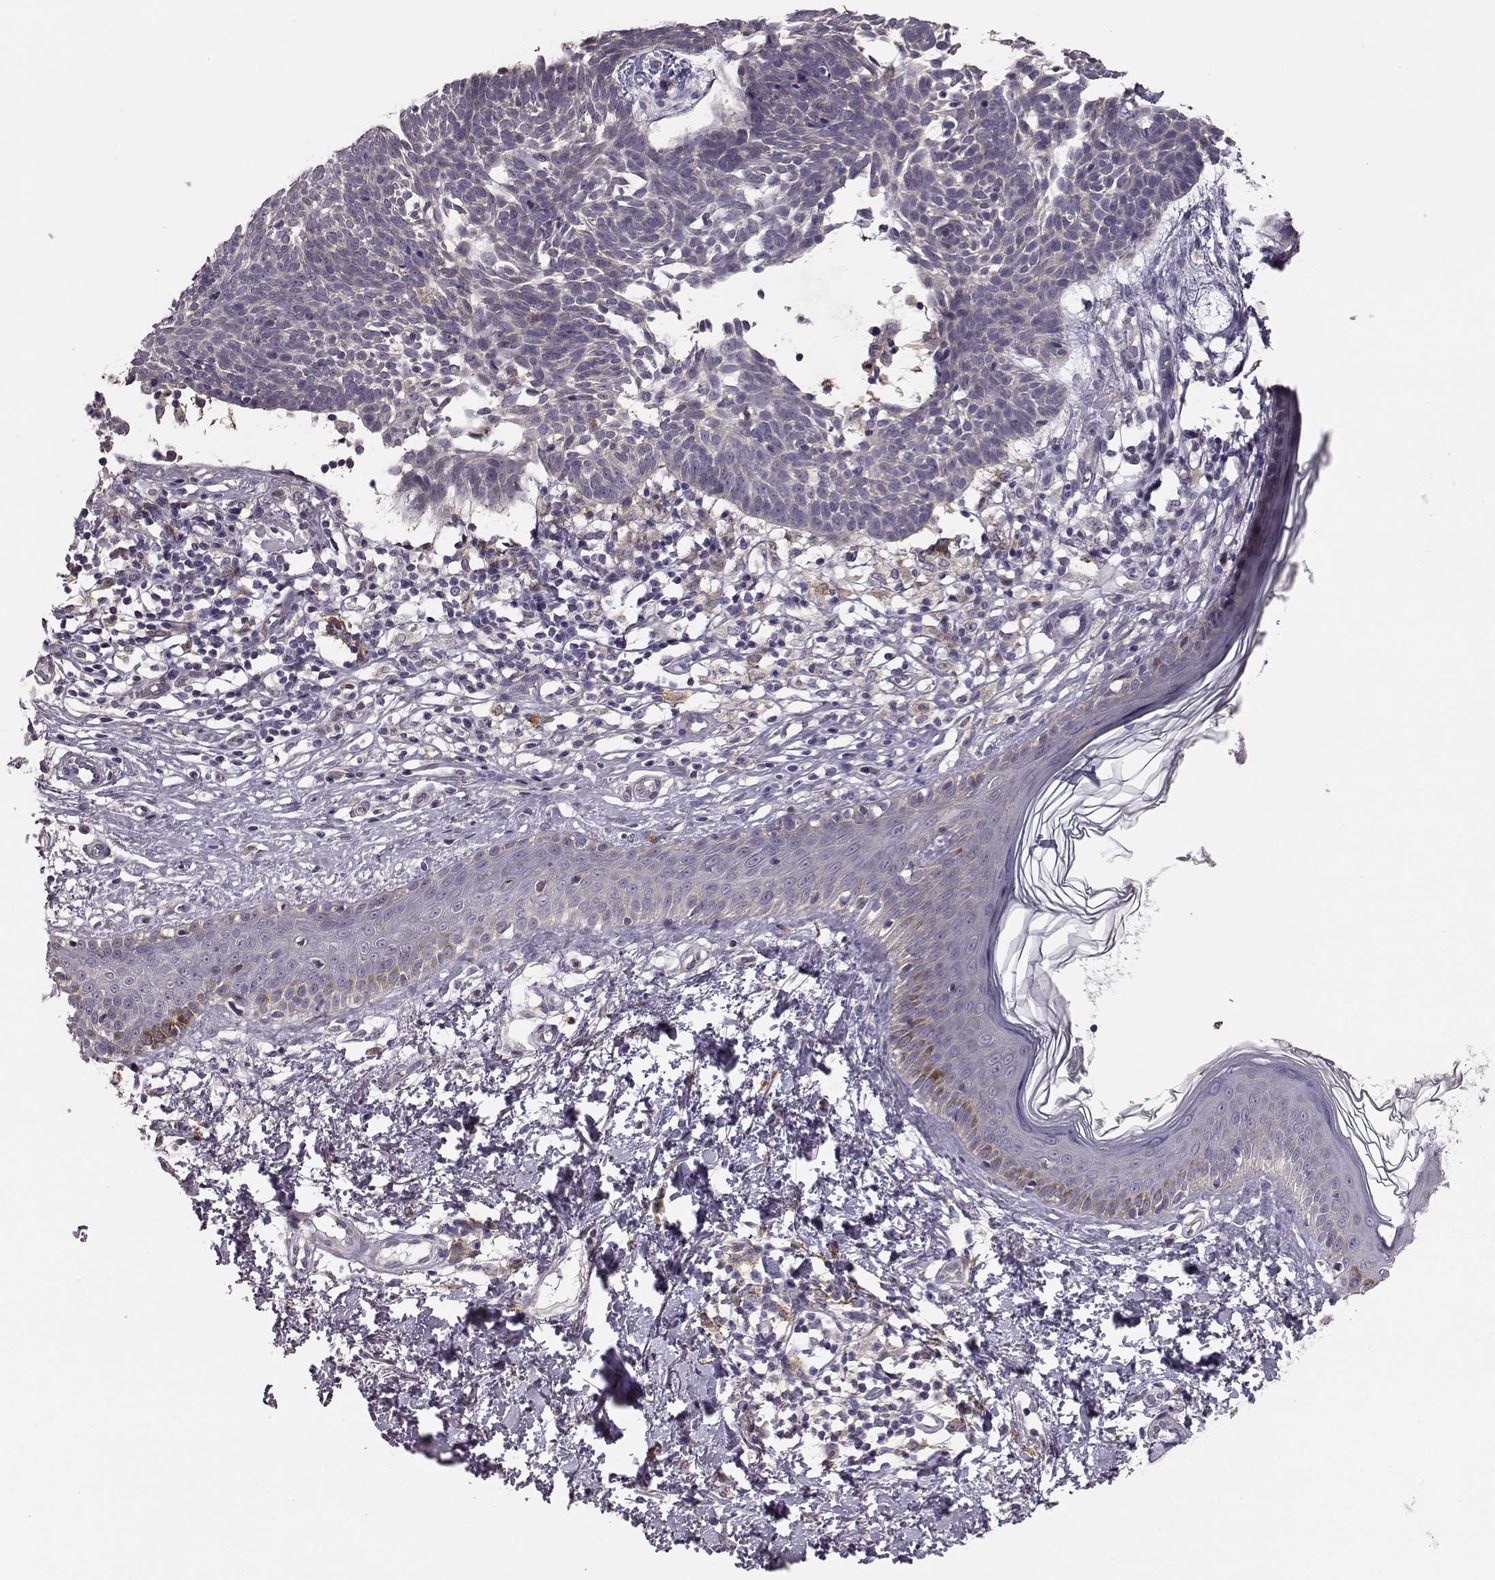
{"staining": {"intensity": "negative", "quantity": "none", "location": "none"}, "tissue": "skin cancer", "cell_type": "Tumor cells", "image_type": "cancer", "snomed": [{"axis": "morphology", "description": "Basal cell carcinoma"}, {"axis": "topography", "description": "Skin"}], "caption": "Human skin basal cell carcinoma stained for a protein using immunohistochemistry exhibits no positivity in tumor cells.", "gene": "GPR50", "patient": {"sex": "male", "age": 85}}